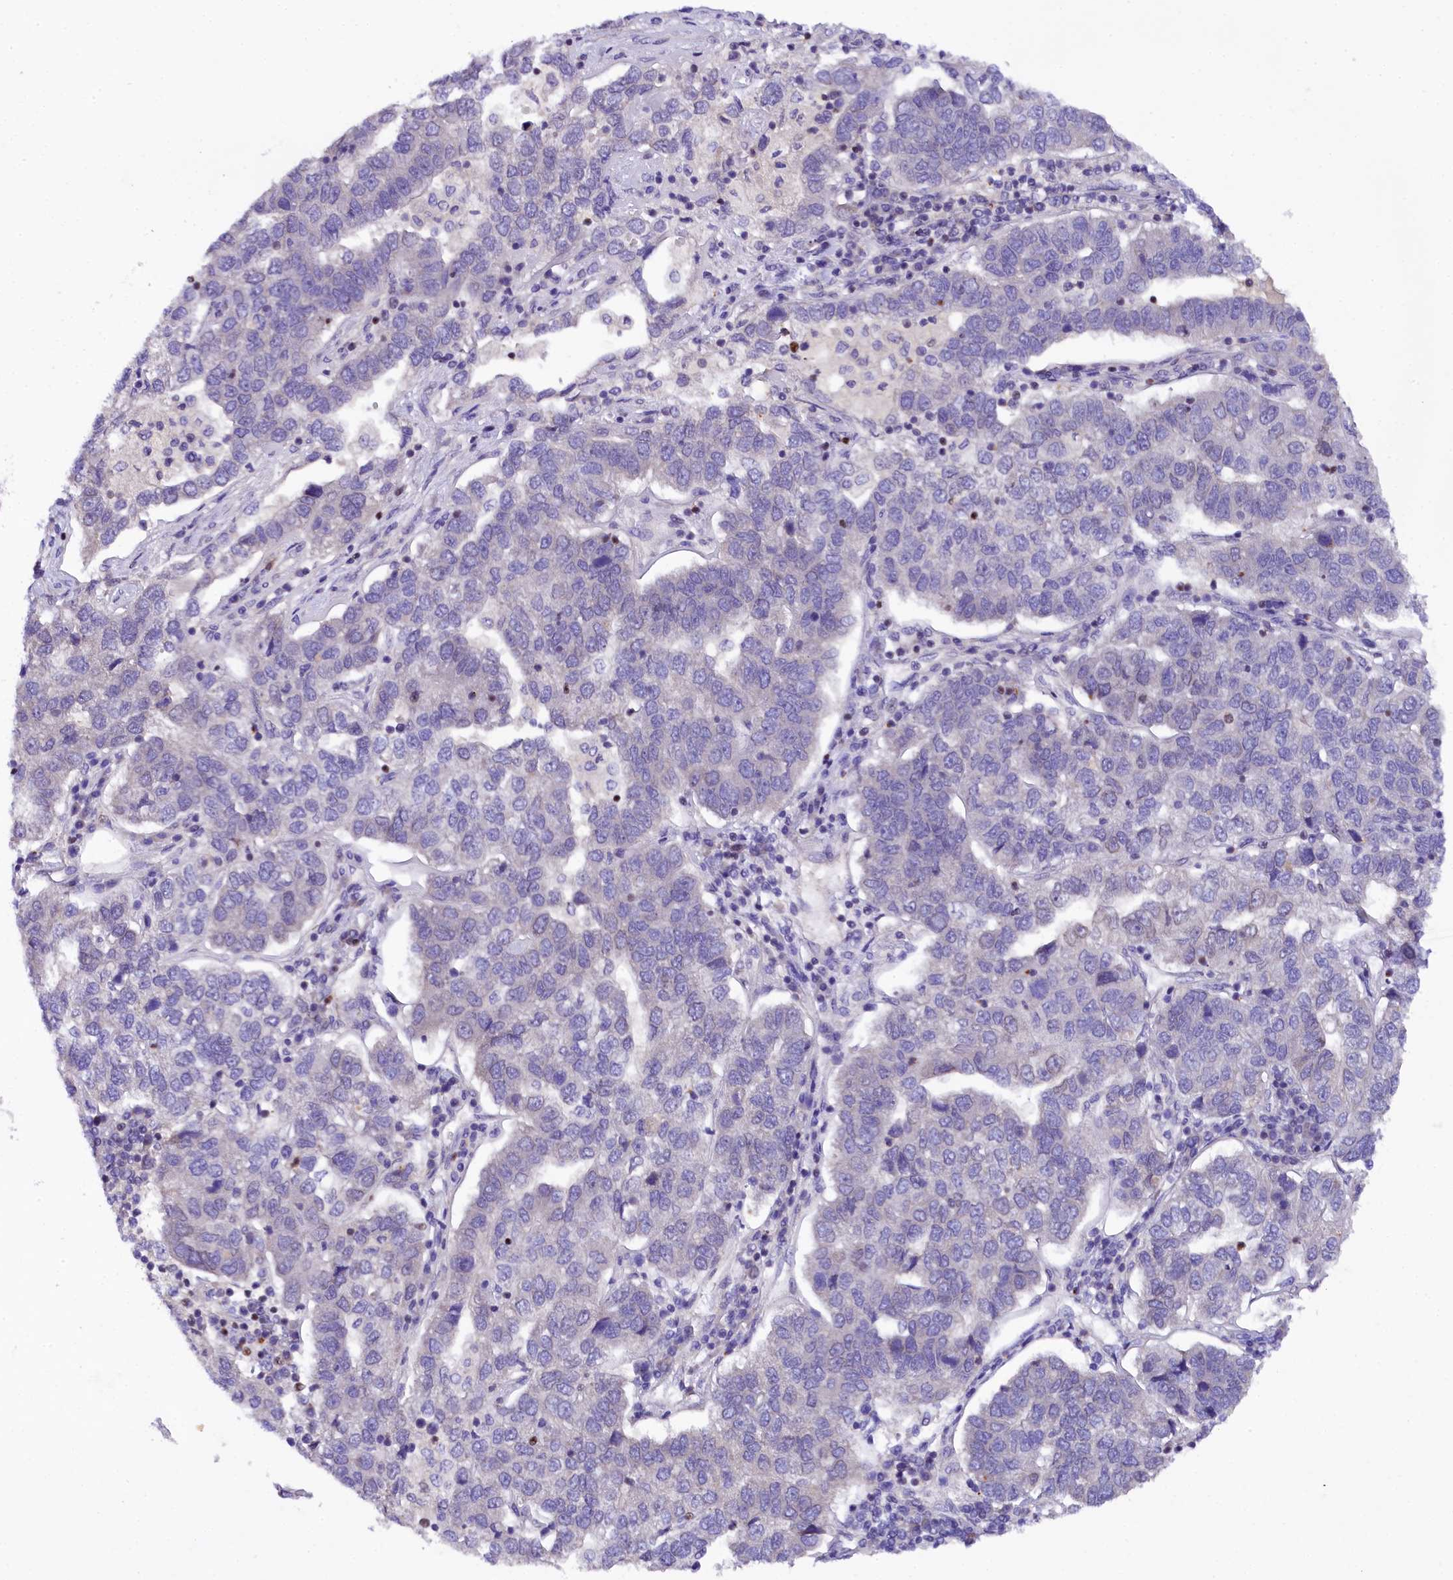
{"staining": {"intensity": "negative", "quantity": "none", "location": "none"}, "tissue": "pancreatic cancer", "cell_type": "Tumor cells", "image_type": "cancer", "snomed": [{"axis": "morphology", "description": "Adenocarcinoma, NOS"}, {"axis": "topography", "description": "Pancreas"}], "caption": "Pancreatic cancer stained for a protein using immunohistochemistry (IHC) shows no positivity tumor cells.", "gene": "SP4", "patient": {"sex": "female", "age": 61}}